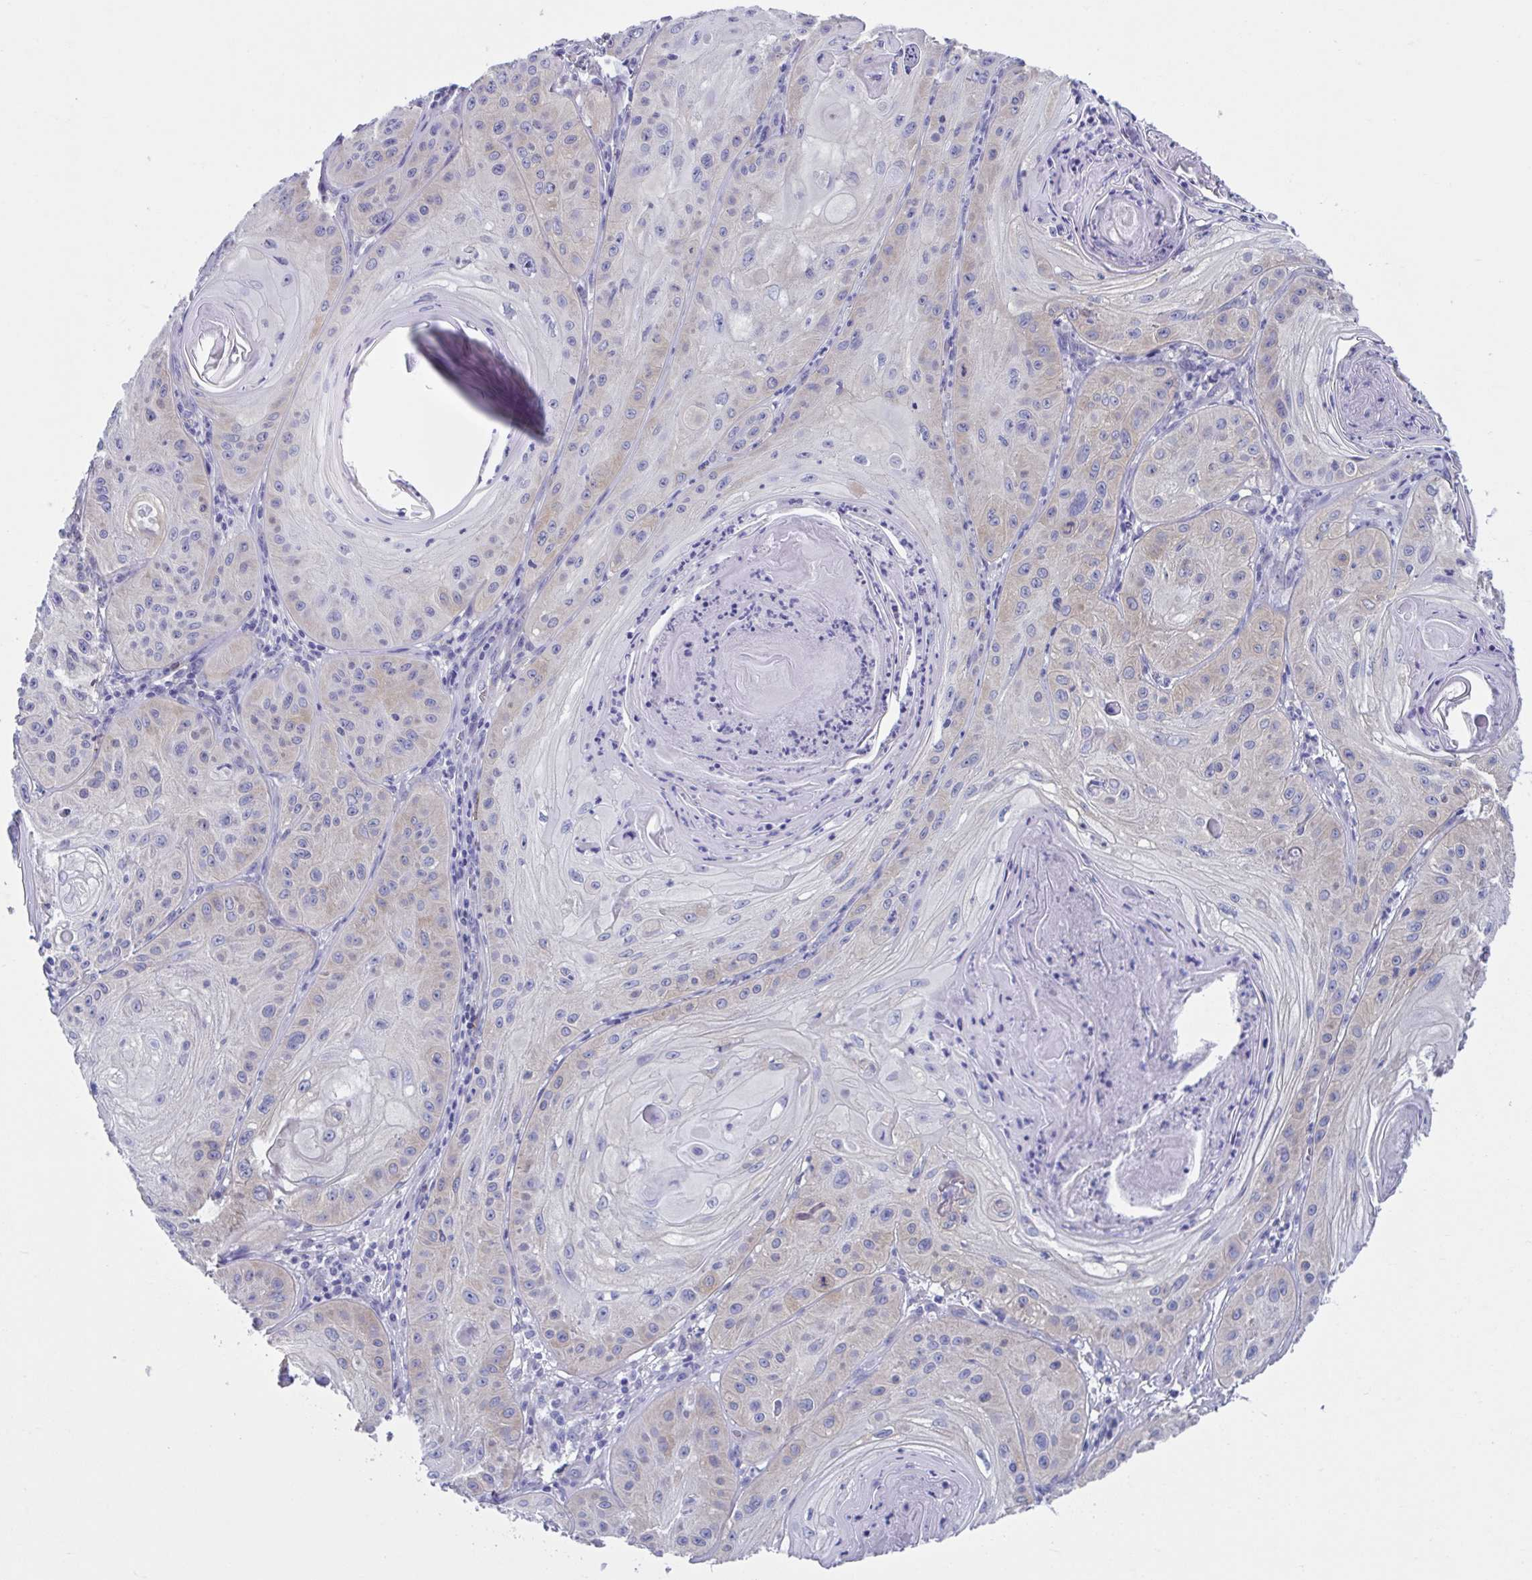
{"staining": {"intensity": "weak", "quantity": "<25%", "location": "cytoplasmic/membranous"}, "tissue": "skin cancer", "cell_type": "Tumor cells", "image_type": "cancer", "snomed": [{"axis": "morphology", "description": "Squamous cell carcinoma, NOS"}, {"axis": "topography", "description": "Skin"}], "caption": "This image is of skin cancer (squamous cell carcinoma) stained with immunohistochemistry to label a protein in brown with the nuclei are counter-stained blue. There is no staining in tumor cells. (Stains: DAB (3,3'-diaminobenzidine) immunohistochemistry with hematoxylin counter stain, Microscopy: brightfield microscopy at high magnification).", "gene": "LPIN3", "patient": {"sex": "male", "age": 85}}